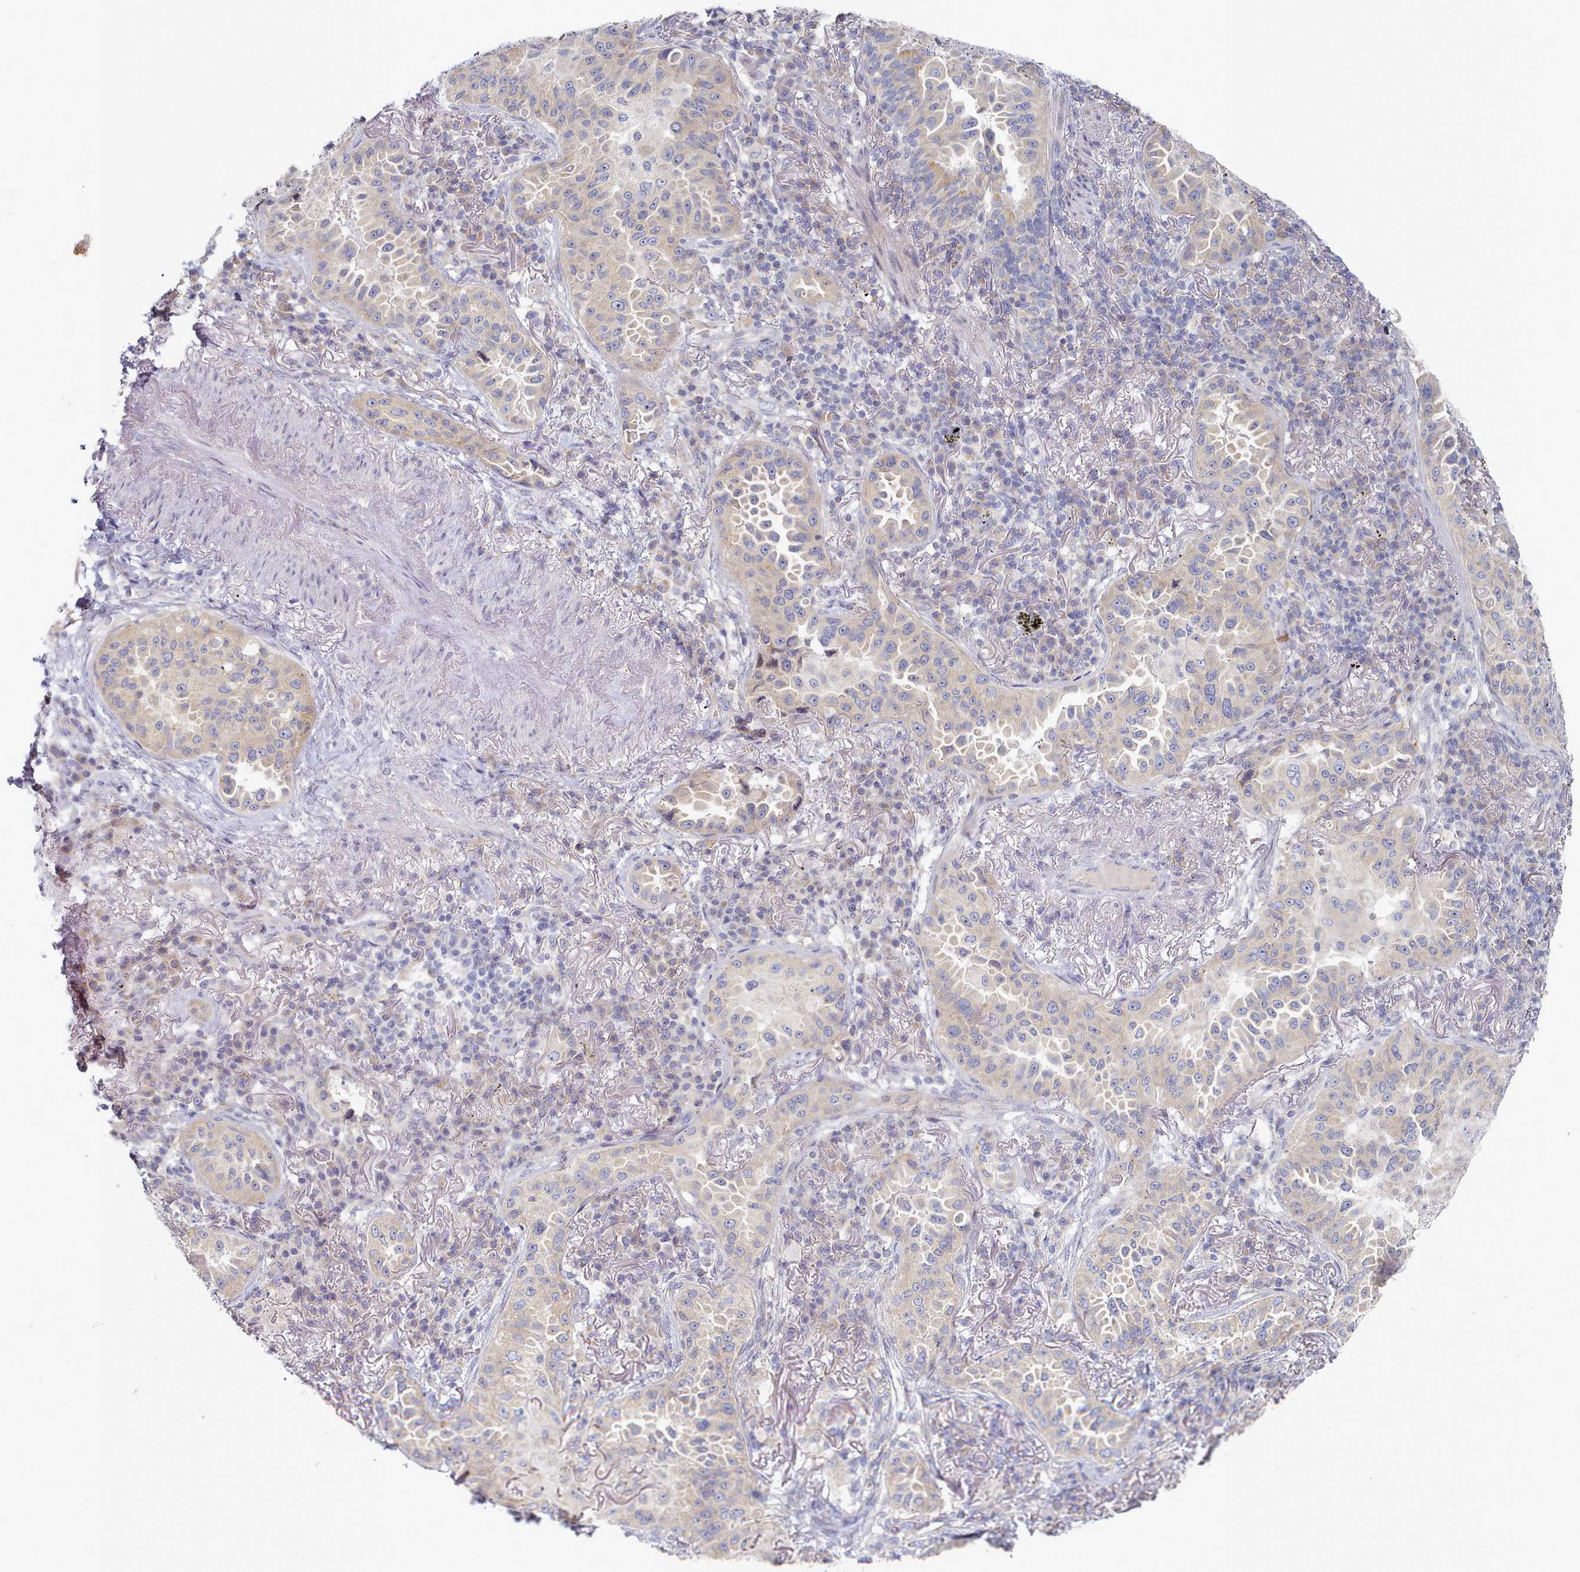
{"staining": {"intensity": "weak", "quantity": "25%-75%", "location": "cytoplasmic/membranous"}, "tissue": "lung cancer", "cell_type": "Tumor cells", "image_type": "cancer", "snomed": [{"axis": "morphology", "description": "Adenocarcinoma, NOS"}, {"axis": "topography", "description": "Lung"}], "caption": "IHC staining of adenocarcinoma (lung), which displays low levels of weak cytoplasmic/membranous staining in approximately 25%-75% of tumor cells indicating weak cytoplasmic/membranous protein positivity. The staining was performed using DAB (3,3'-diaminobenzidine) (brown) for protein detection and nuclei were counterstained in hematoxylin (blue).", "gene": "TYW1B", "patient": {"sex": "female", "age": 69}}